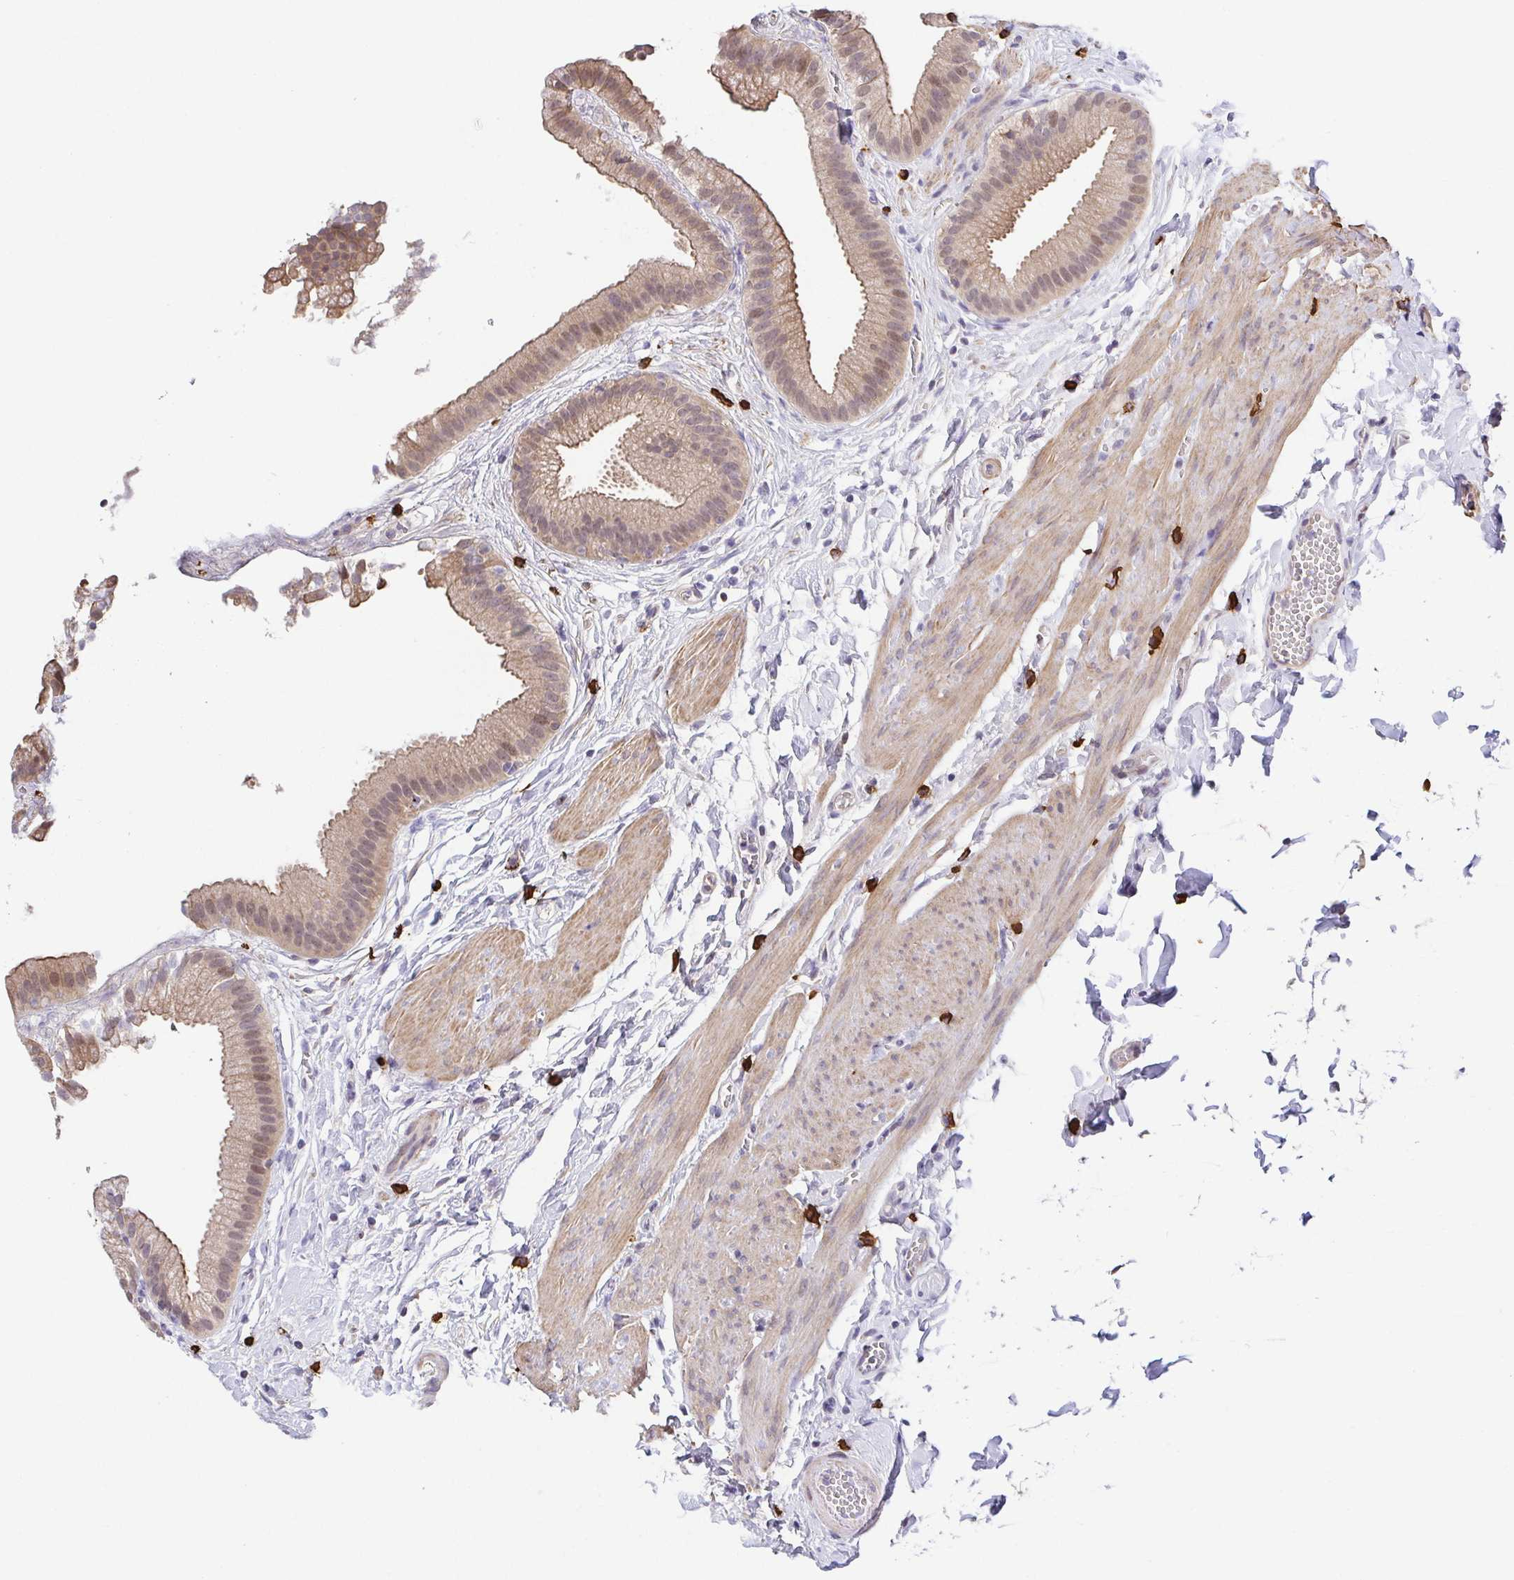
{"staining": {"intensity": "weak", "quantity": ">75%", "location": "cytoplasmic/membranous,nuclear"}, "tissue": "gallbladder", "cell_type": "Glandular cells", "image_type": "normal", "snomed": [{"axis": "morphology", "description": "Normal tissue, NOS"}, {"axis": "topography", "description": "Gallbladder"}], "caption": "An immunohistochemistry (IHC) image of benign tissue is shown. Protein staining in brown labels weak cytoplasmic/membranous,nuclear positivity in gallbladder within glandular cells. (IHC, brightfield microscopy, high magnification).", "gene": "PREPL", "patient": {"sex": "female", "age": 63}}